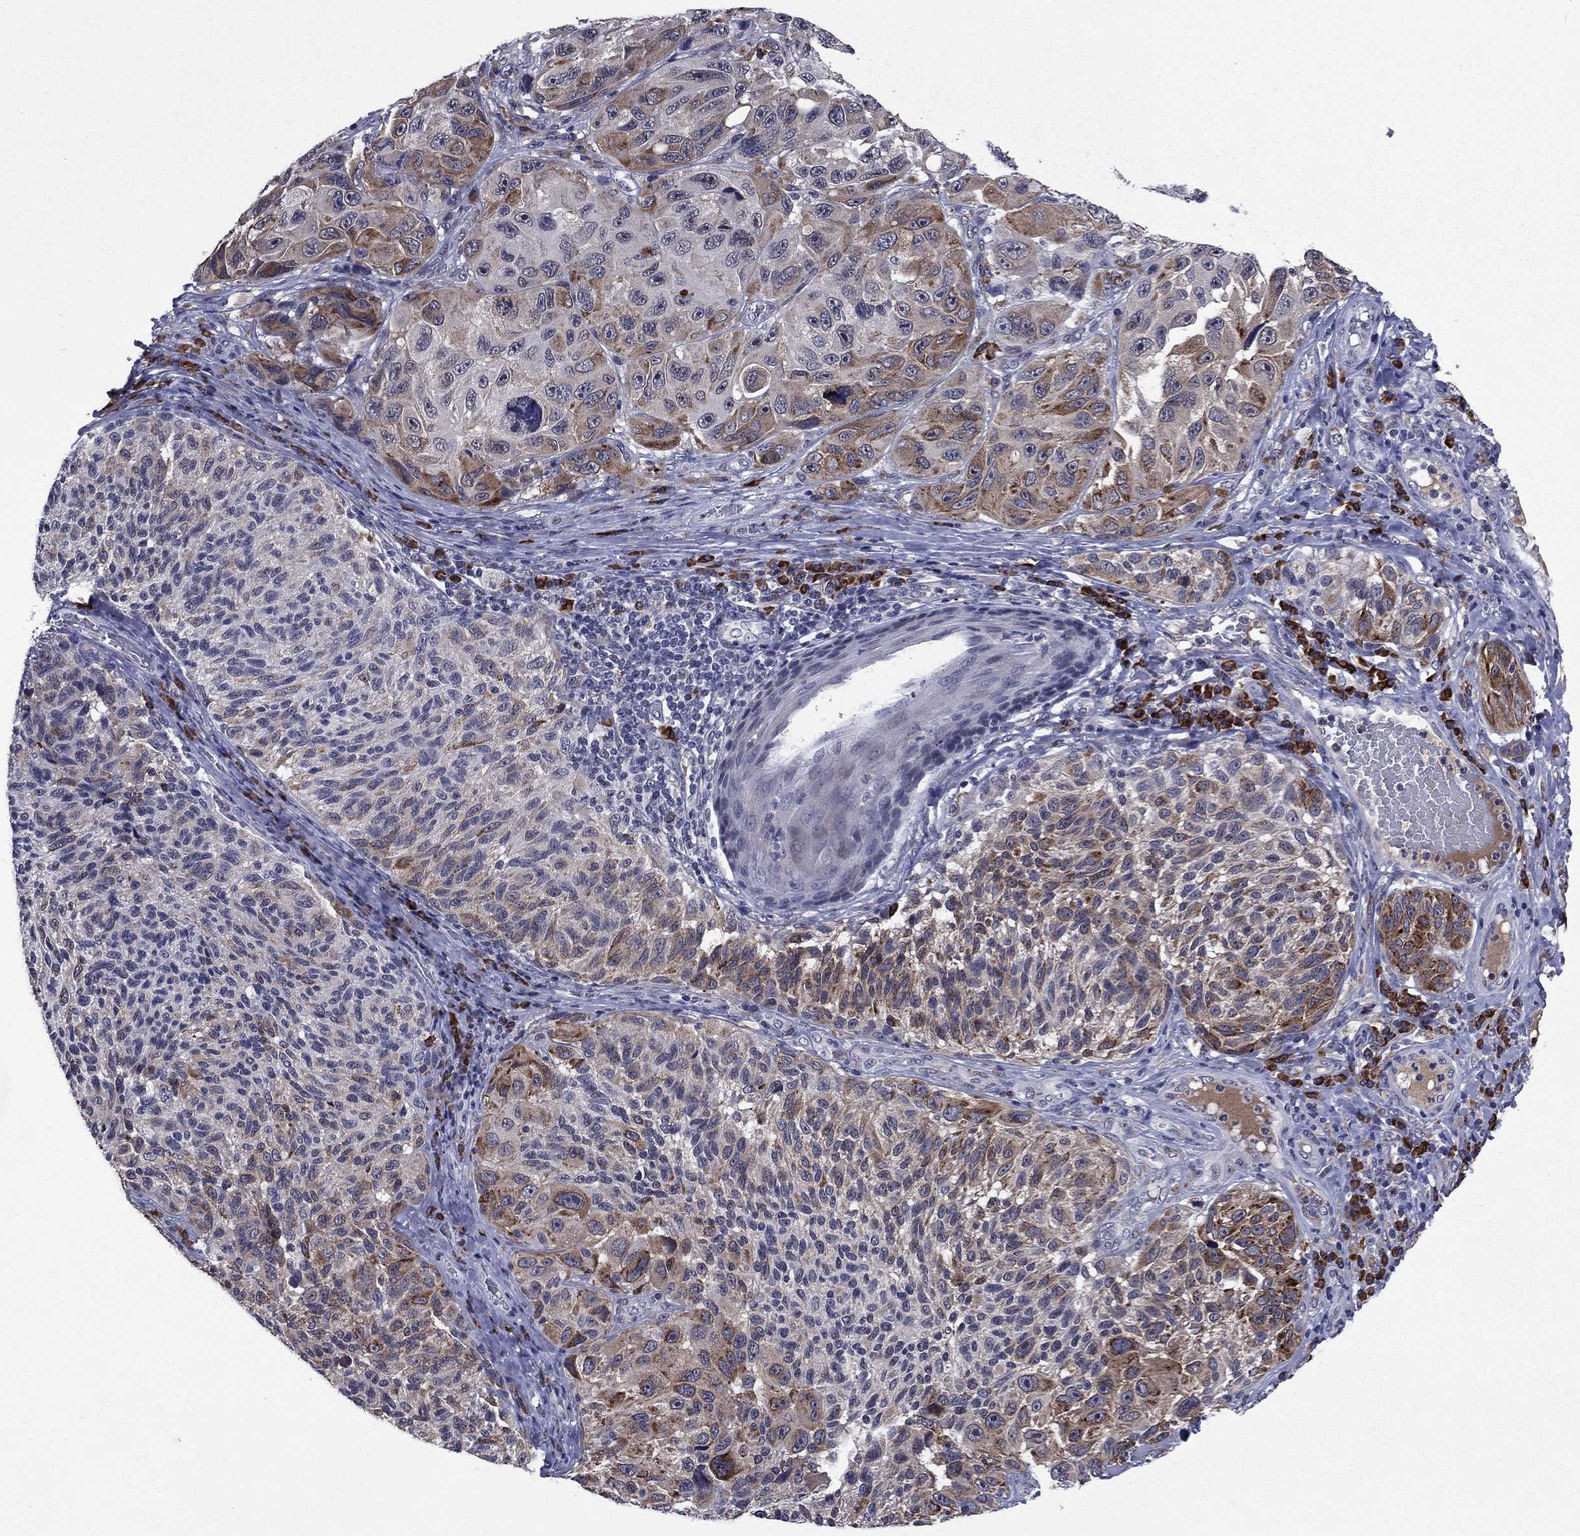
{"staining": {"intensity": "moderate", "quantity": "<25%", "location": "cytoplasmic/membranous"}, "tissue": "melanoma", "cell_type": "Tumor cells", "image_type": "cancer", "snomed": [{"axis": "morphology", "description": "Malignant melanoma, NOS"}, {"axis": "topography", "description": "Skin"}], "caption": "About <25% of tumor cells in human melanoma demonstrate moderate cytoplasmic/membranous protein positivity as visualized by brown immunohistochemical staining.", "gene": "ECM1", "patient": {"sex": "female", "age": 73}}